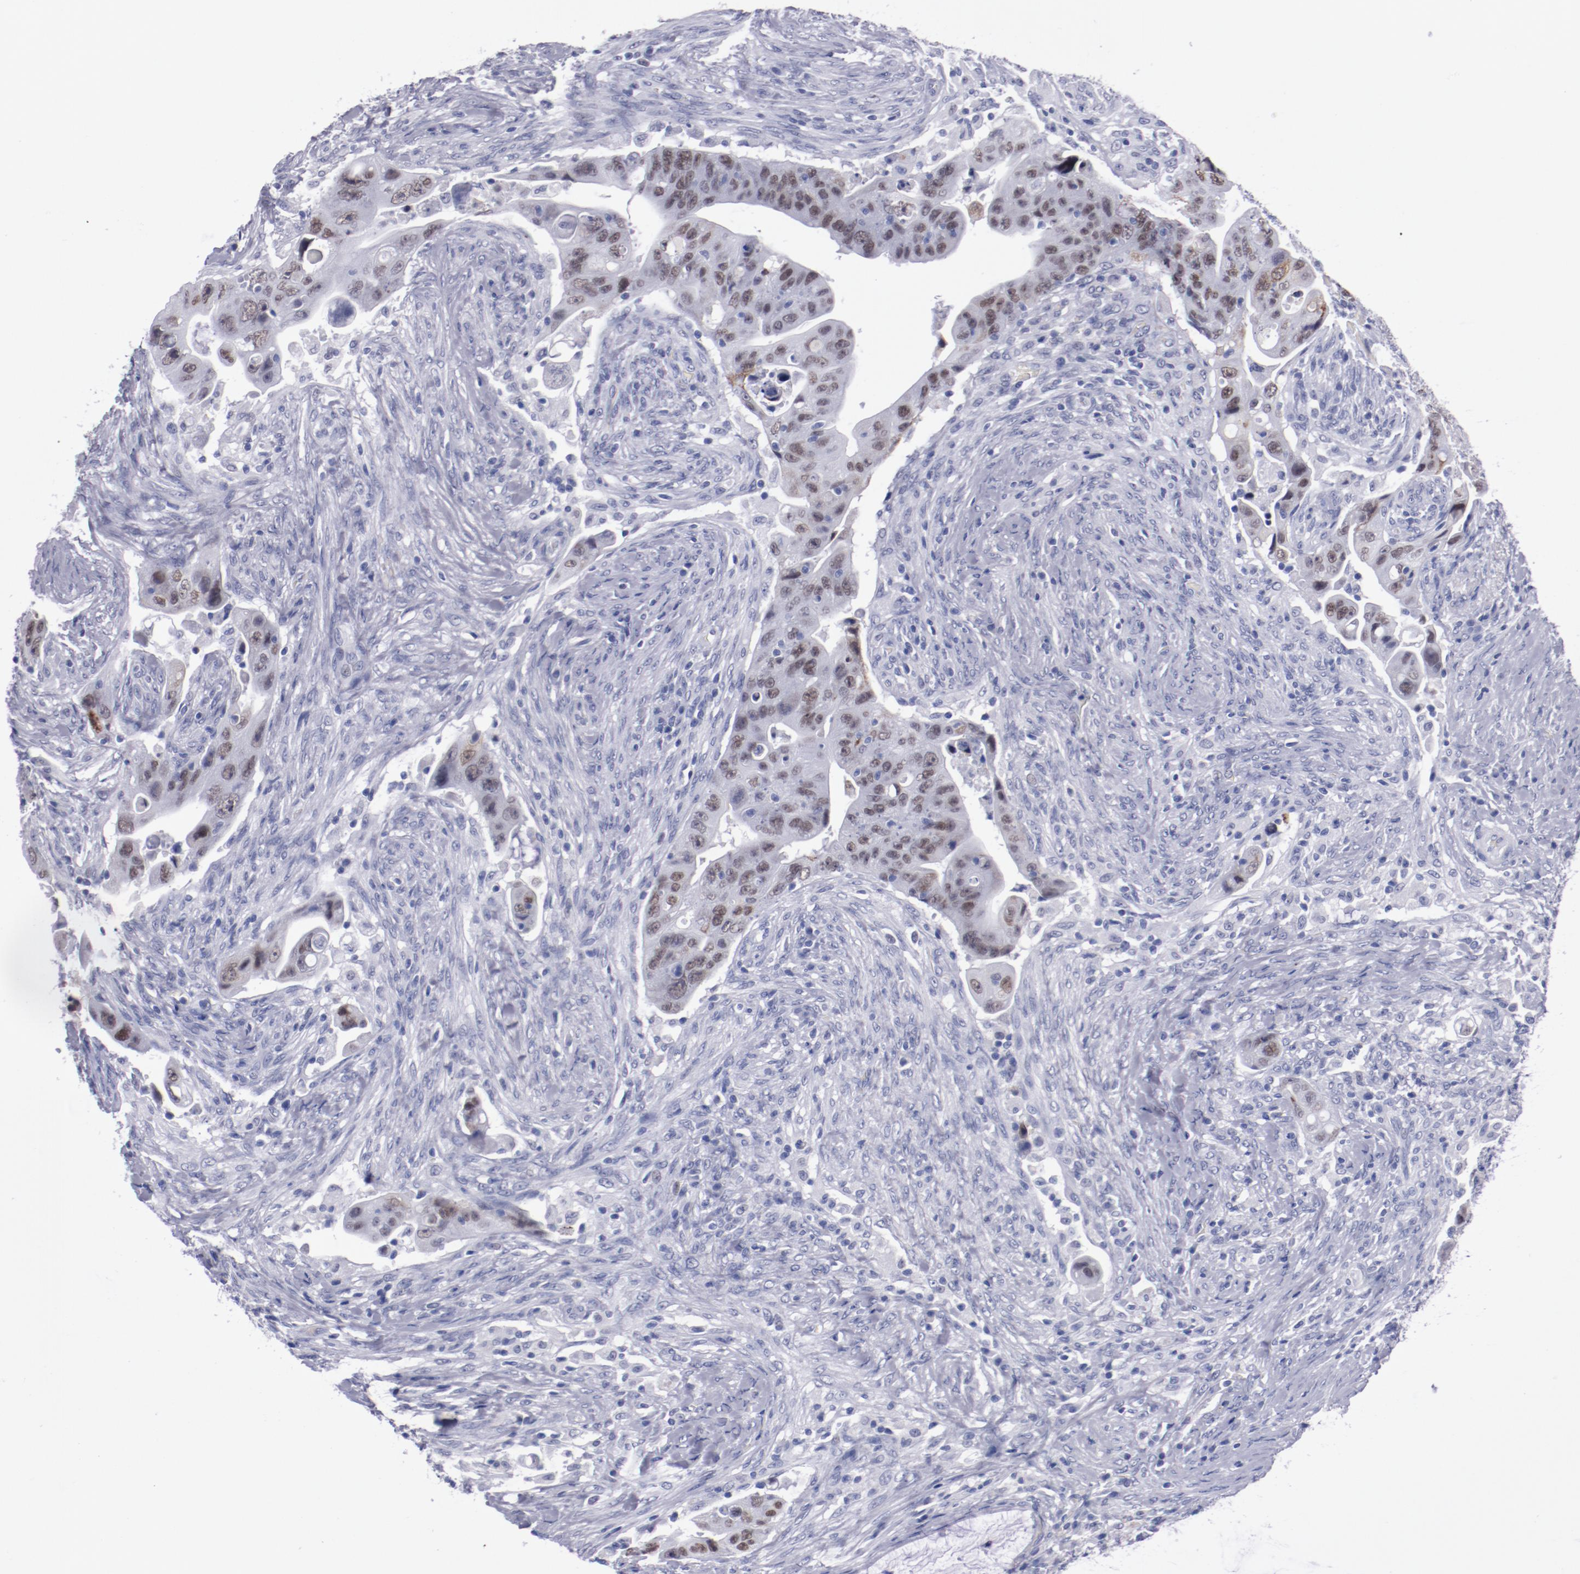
{"staining": {"intensity": "weak", "quantity": ">75%", "location": "nuclear"}, "tissue": "colorectal cancer", "cell_type": "Tumor cells", "image_type": "cancer", "snomed": [{"axis": "morphology", "description": "Adenocarcinoma, NOS"}, {"axis": "topography", "description": "Rectum"}], "caption": "Human colorectal cancer stained for a protein (brown) demonstrates weak nuclear positive staining in approximately >75% of tumor cells.", "gene": "HNF1B", "patient": {"sex": "female", "age": 71}}